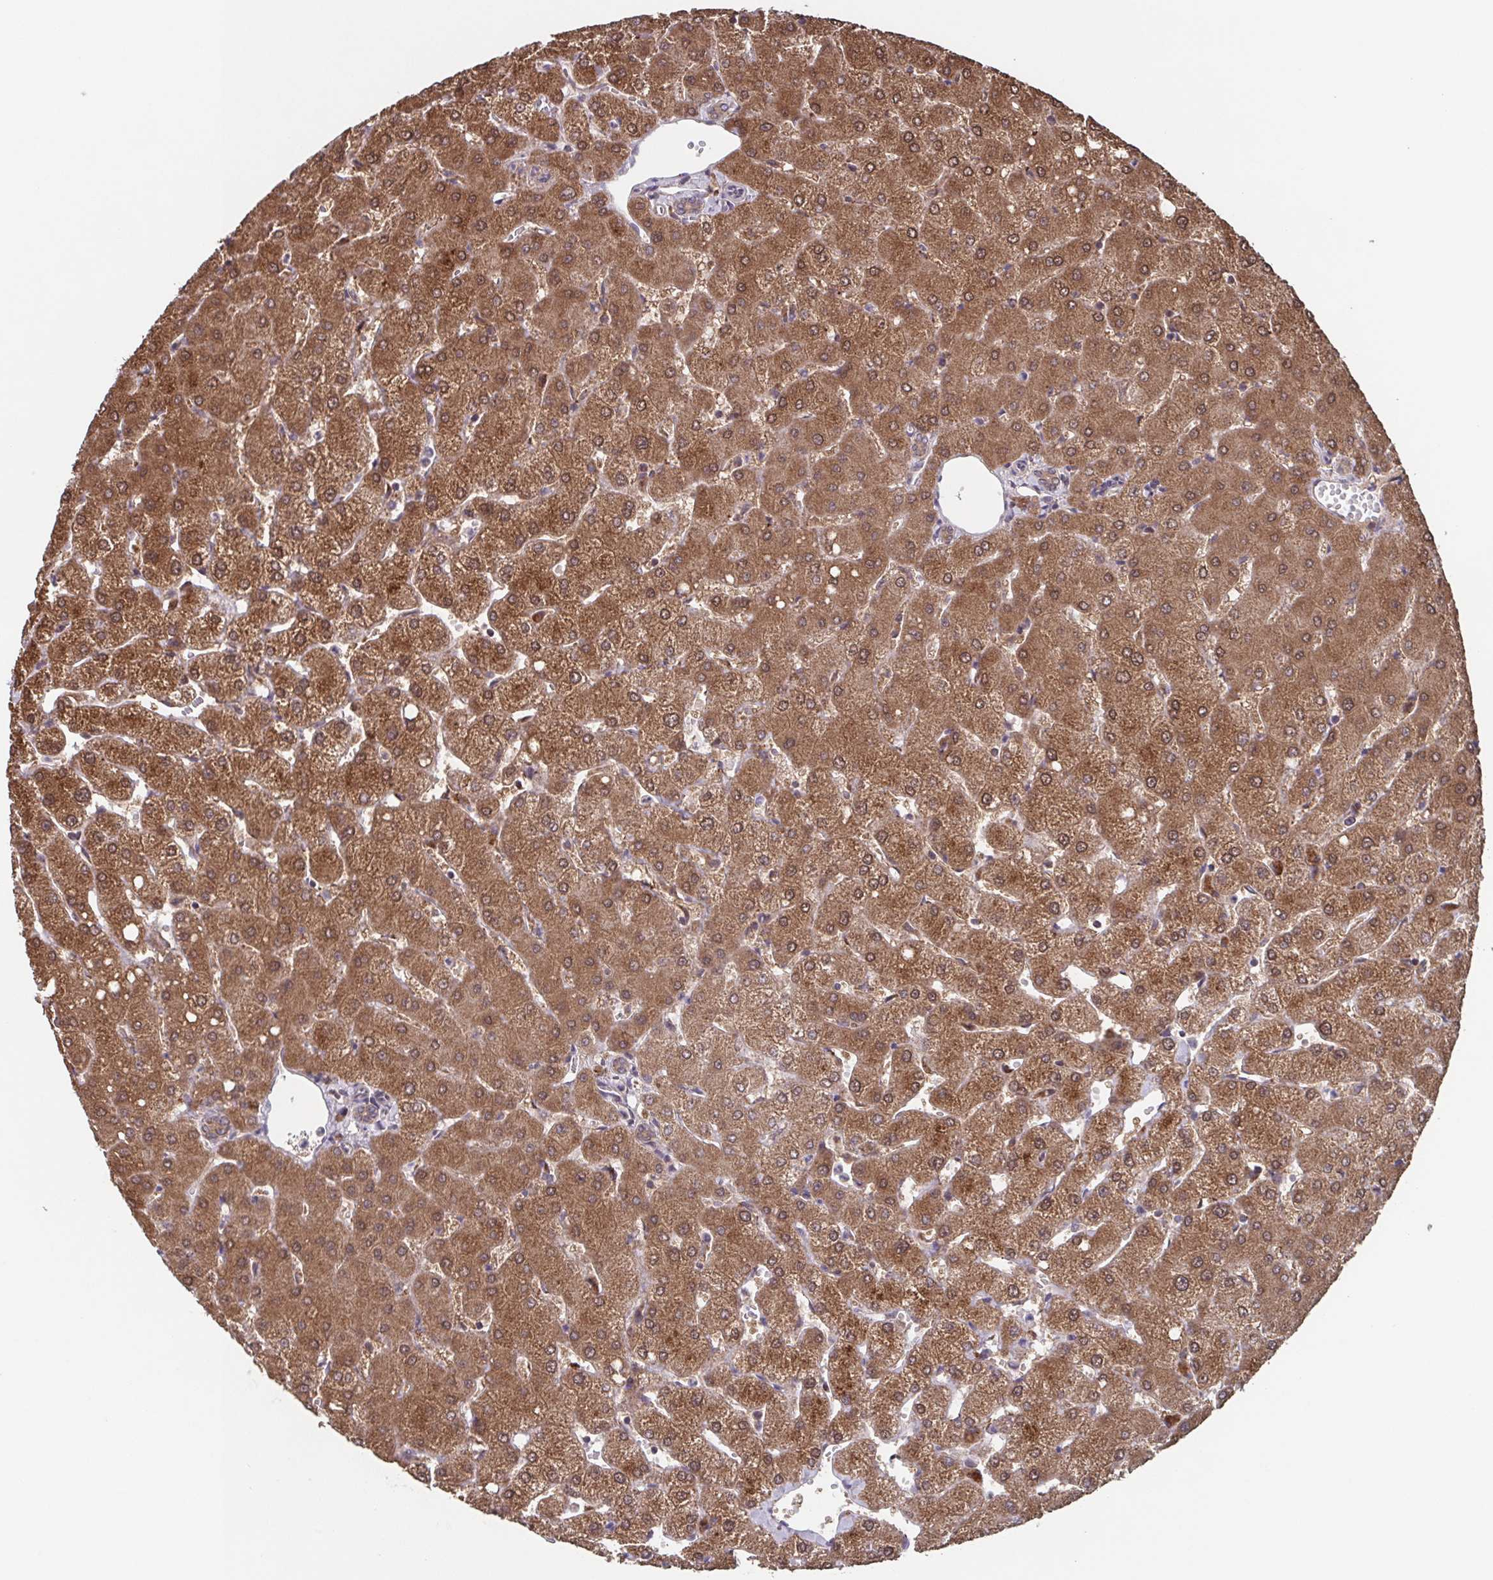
{"staining": {"intensity": "weak", "quantity": ">75%", "location": "cytoplasmic/membranous"}, "tissue": "liver", "cell_type": "Cholangiocytes", "image_type": "normal", "snomed": [{"axis": "morphology", "description": "Normal tissue, NOS"}, {"axis": "topography", "description": "Liver"}], "caption": "The image shows staining of unremarkable liver, revealing weak cytoplasmic/membranous protein positivity (brown color) within cholangiocytes. (DAB (3,3'-diaminobenzidine) = brown stain, brightfield microscopy at high magnification).", "gene": "TTC19", "patient": {"sex": "female", "age": 54}}